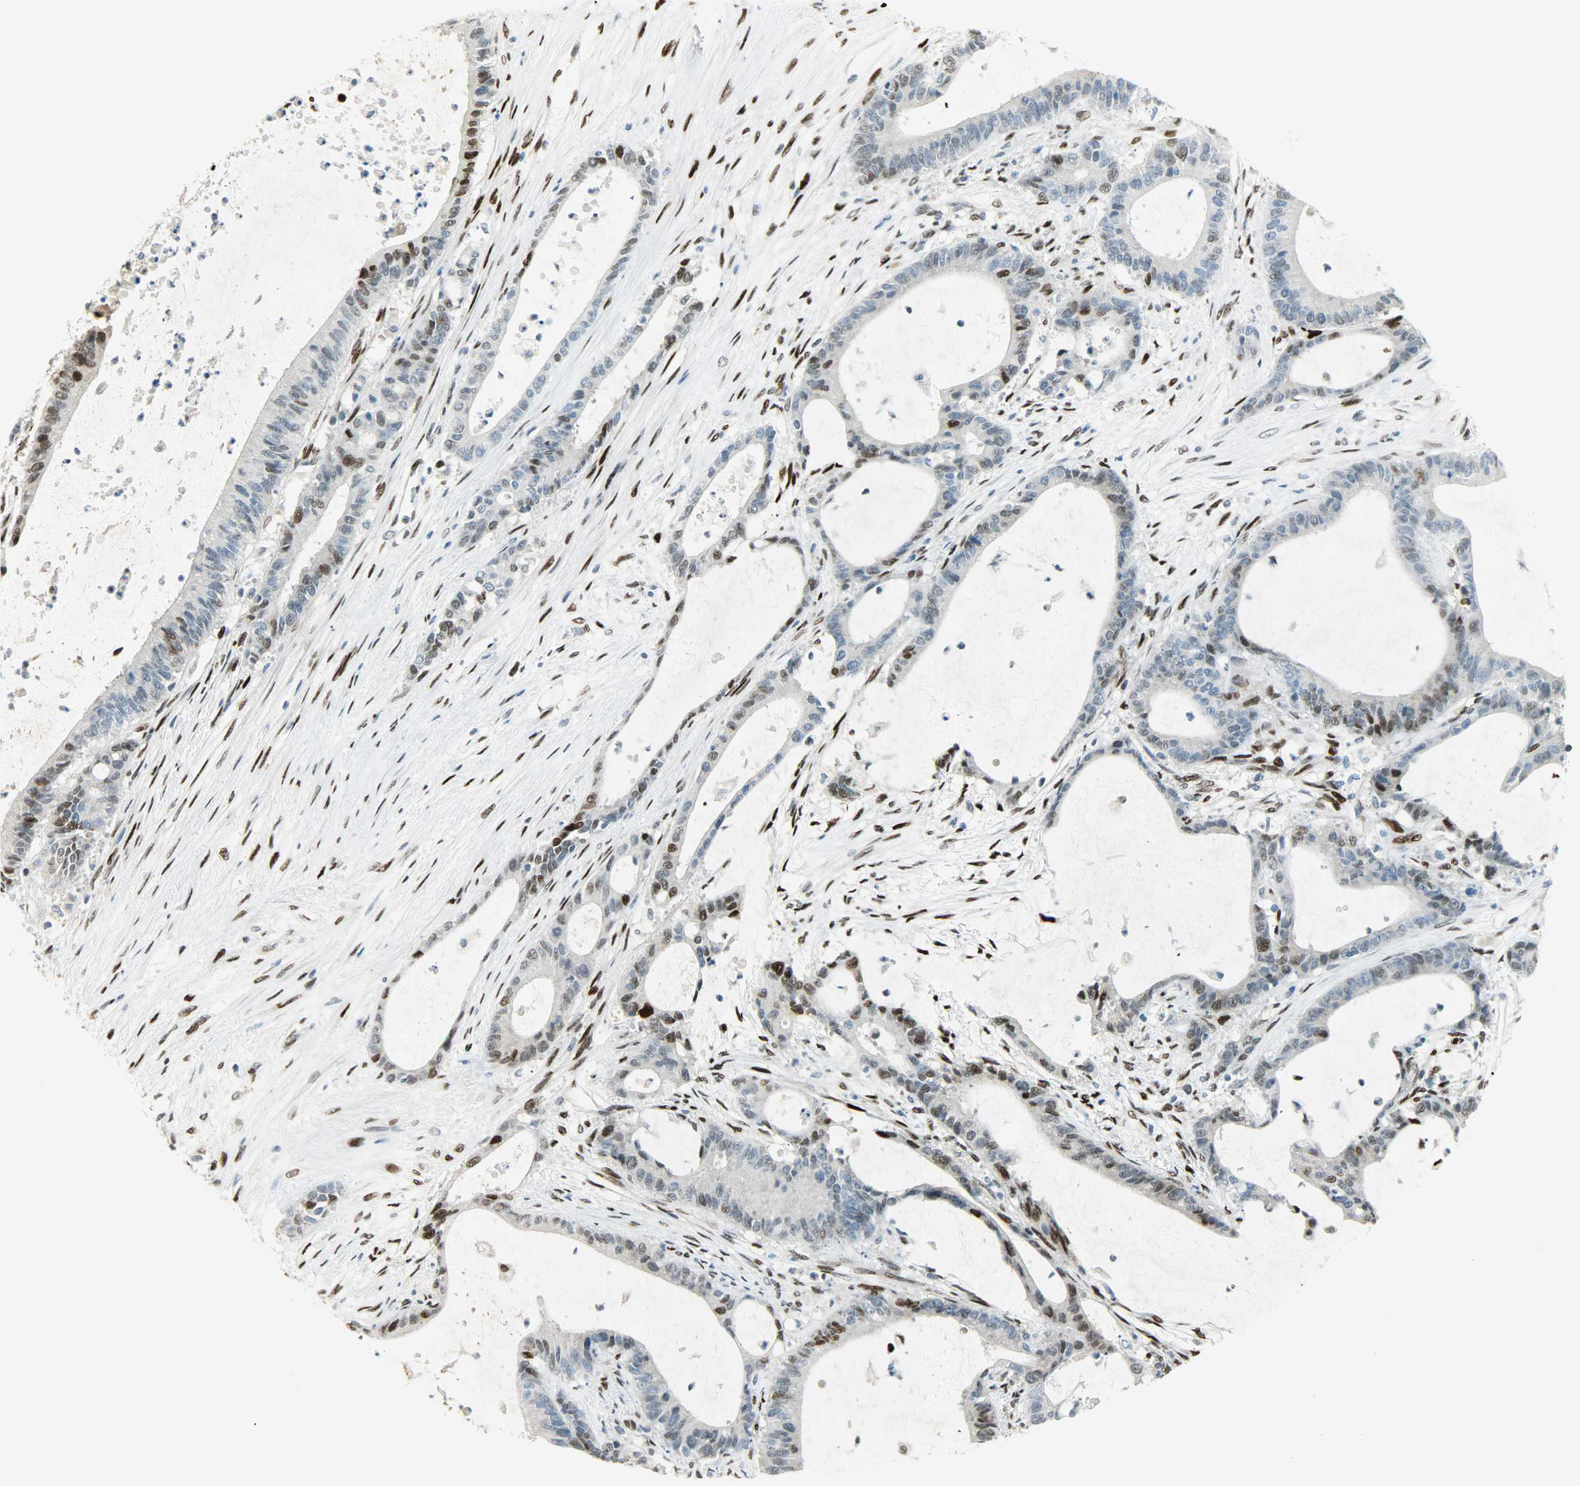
{"staining": {"intensity": "moderate", "quantity": "<25%", "location": "nuclear"}, "tissue": "liver cancer", "cell_type": "Tumor cells", "image_type": "cancer", "snomed": [{"axis": "morphology", "description": "Cholangiocarcinoma"}, {"axis": "topography", "description": "Liver"}], "caption": "Brown immunohistochemical staining in liver cholangiocarcinoma demonstrates moderate nuclear expression in approximately <25% of tumor cells. (Stains: DAB (3,3'-diaminobenzidine) in brown, nuclei in blue, Microscopy: brightfield microscopy at high magnification).", "gene": "JUNB", "patient": {"sex": "female", "age": 73}}